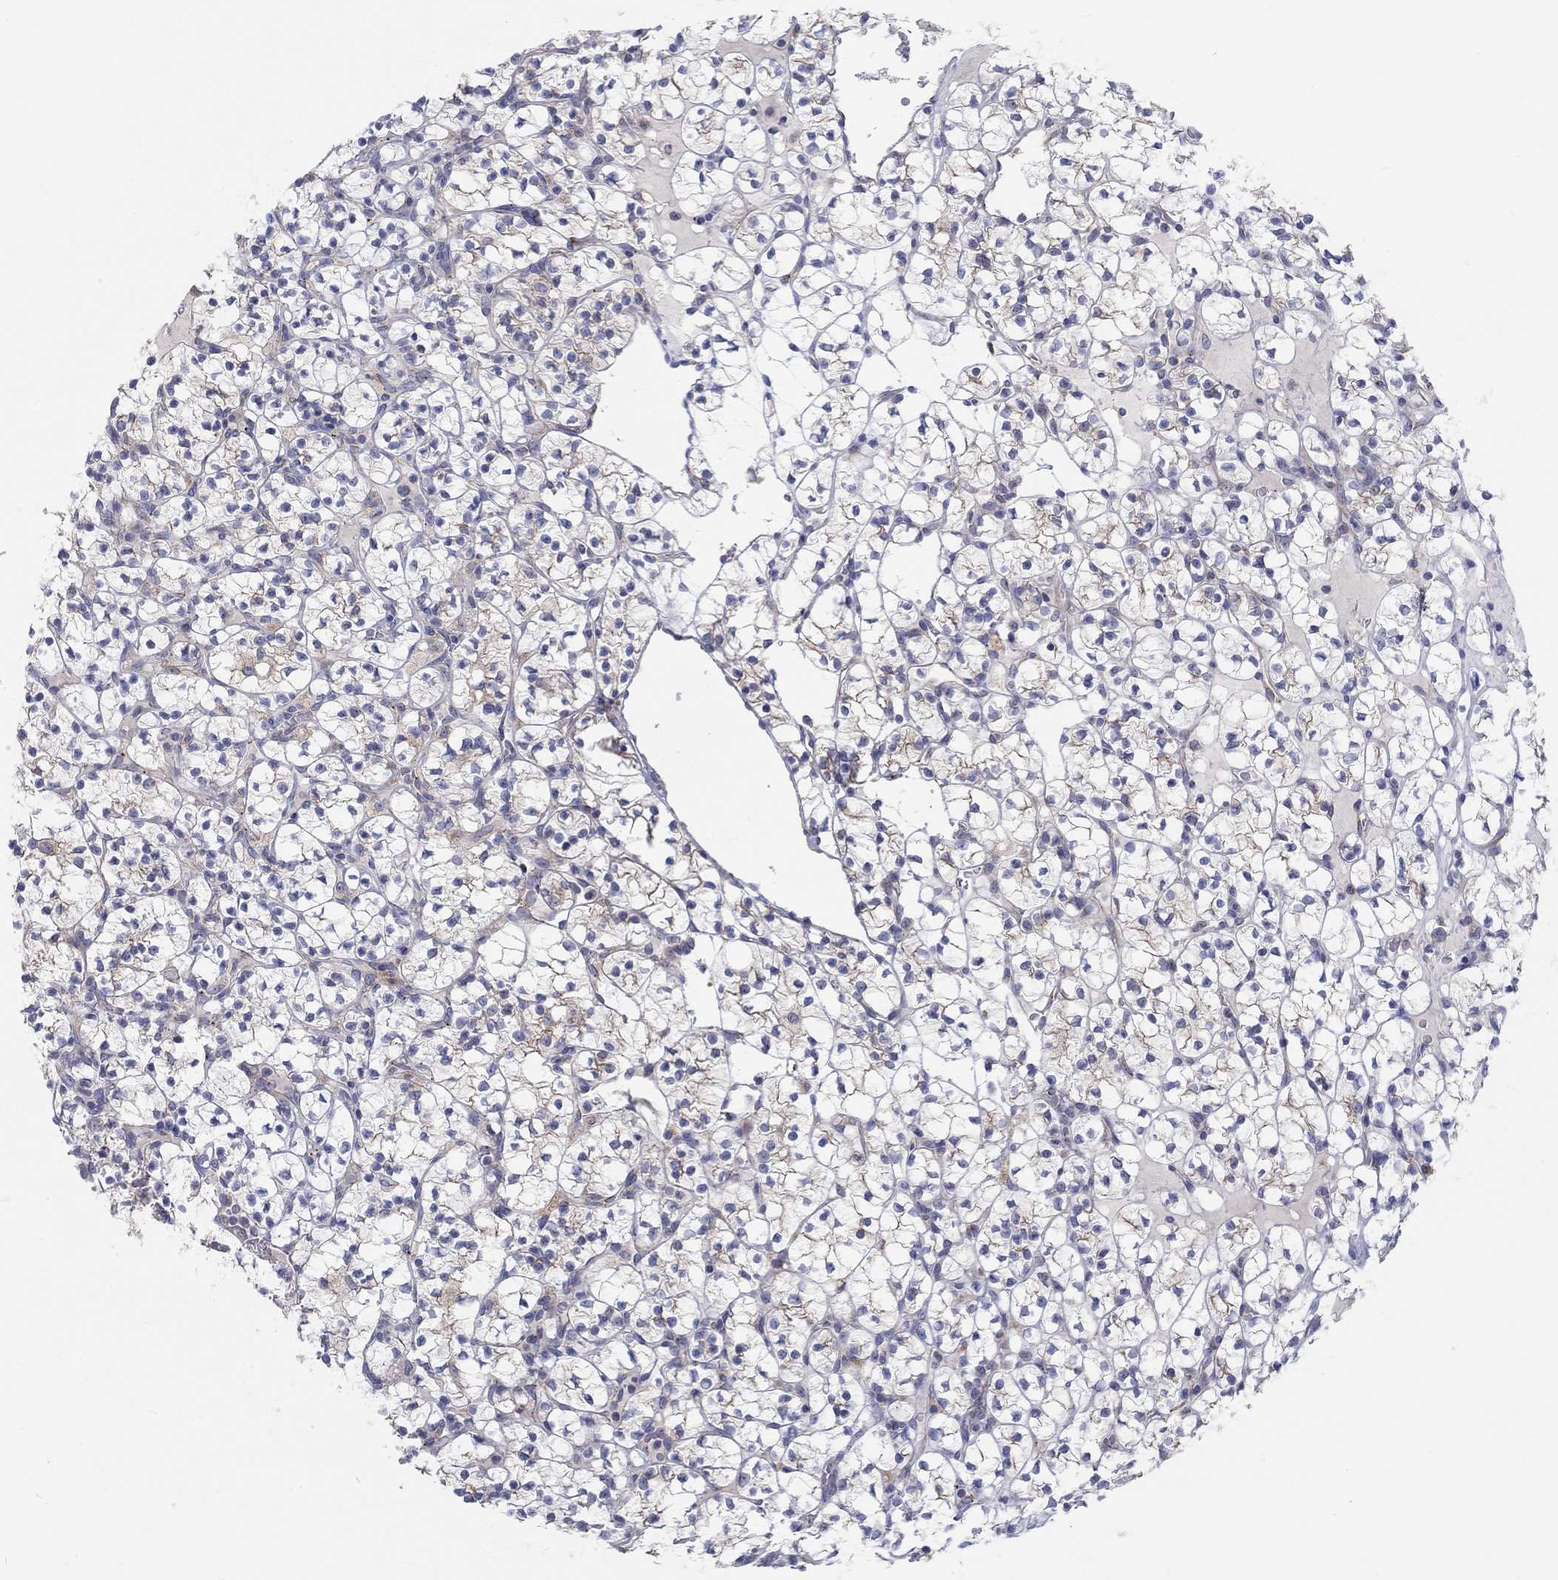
{"staining": {"intensity": "negative", "quantity": "none", "location": "none"}, "tissue": "renal cancer", "cell_type": "Tumor cells", "image_type": "cancer", "snomed": [{"axis": "morphology", "description": "Adenocarcinoma, NOS"}, {"axis": "topography", "description": "Kidney"}], "caption": "High power microscopy histopathology image of an immunohistochemistry (IHC) histopathology image of renal cancer, revealing no significant expression in tumor cells.", "gene": "BCO2", "patient": {"sex": "female", "age": 89}}